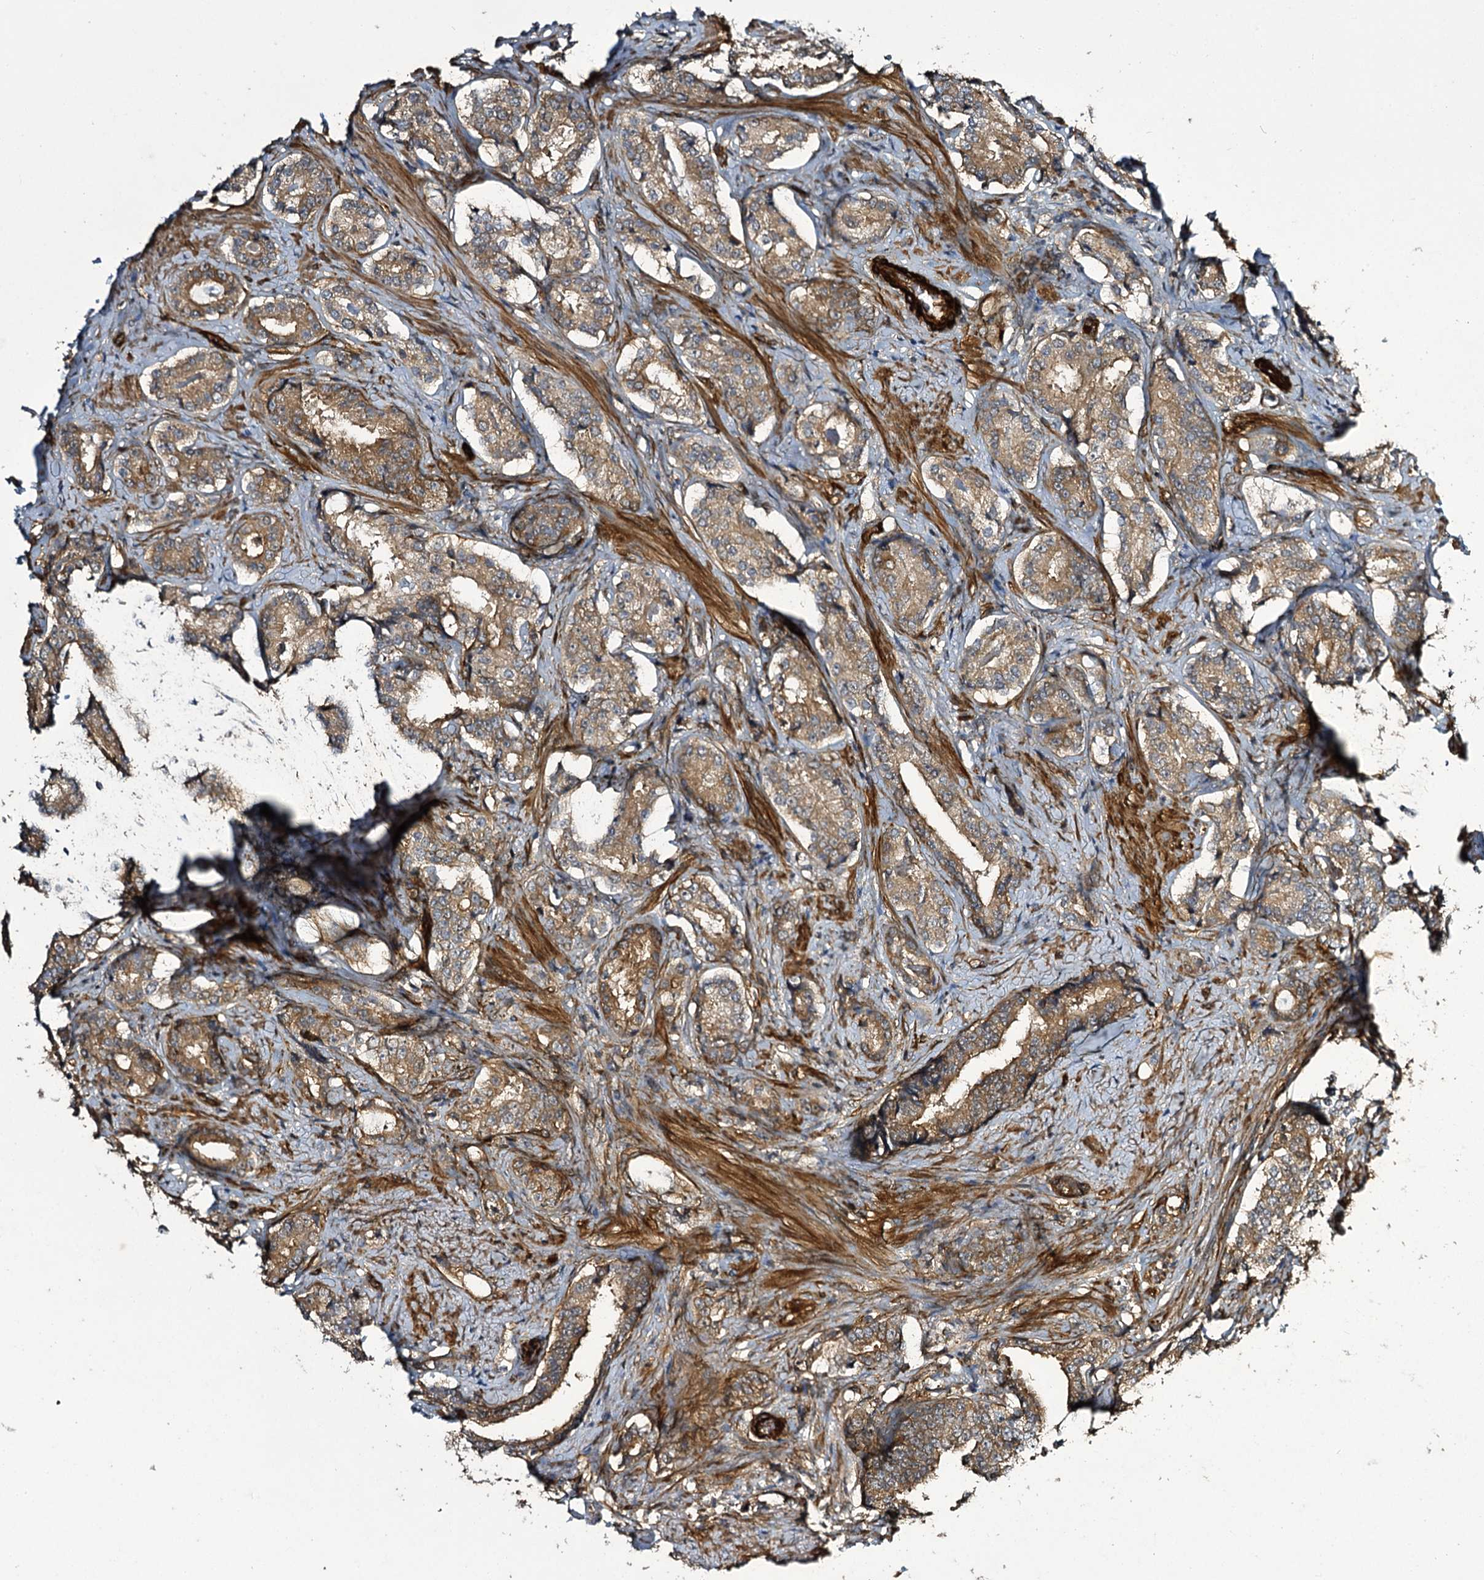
{"staining": {"intensity": "moderate", "quantity": ">75%", "location": "cytoplasmic/membranous"}, "tissue": "prostate cancer", "cell_type": "Tumor cells", "image_type": "cancer", "snomed": [{"axis": "morphology", "description": "Adenocarcinoma, High grade"}, {"axis": "topography", "description": "Prostate"}], "caption": "There is medium levels of moderate cytoplasmic/membranous expression in tumor cells of adenocarcinoma (high-grade) (prostate), as demonstrated by immunohistochemical staining (brown color).", "gene": "MYO1C", "patient": {"sex": "male", "age": 58}}